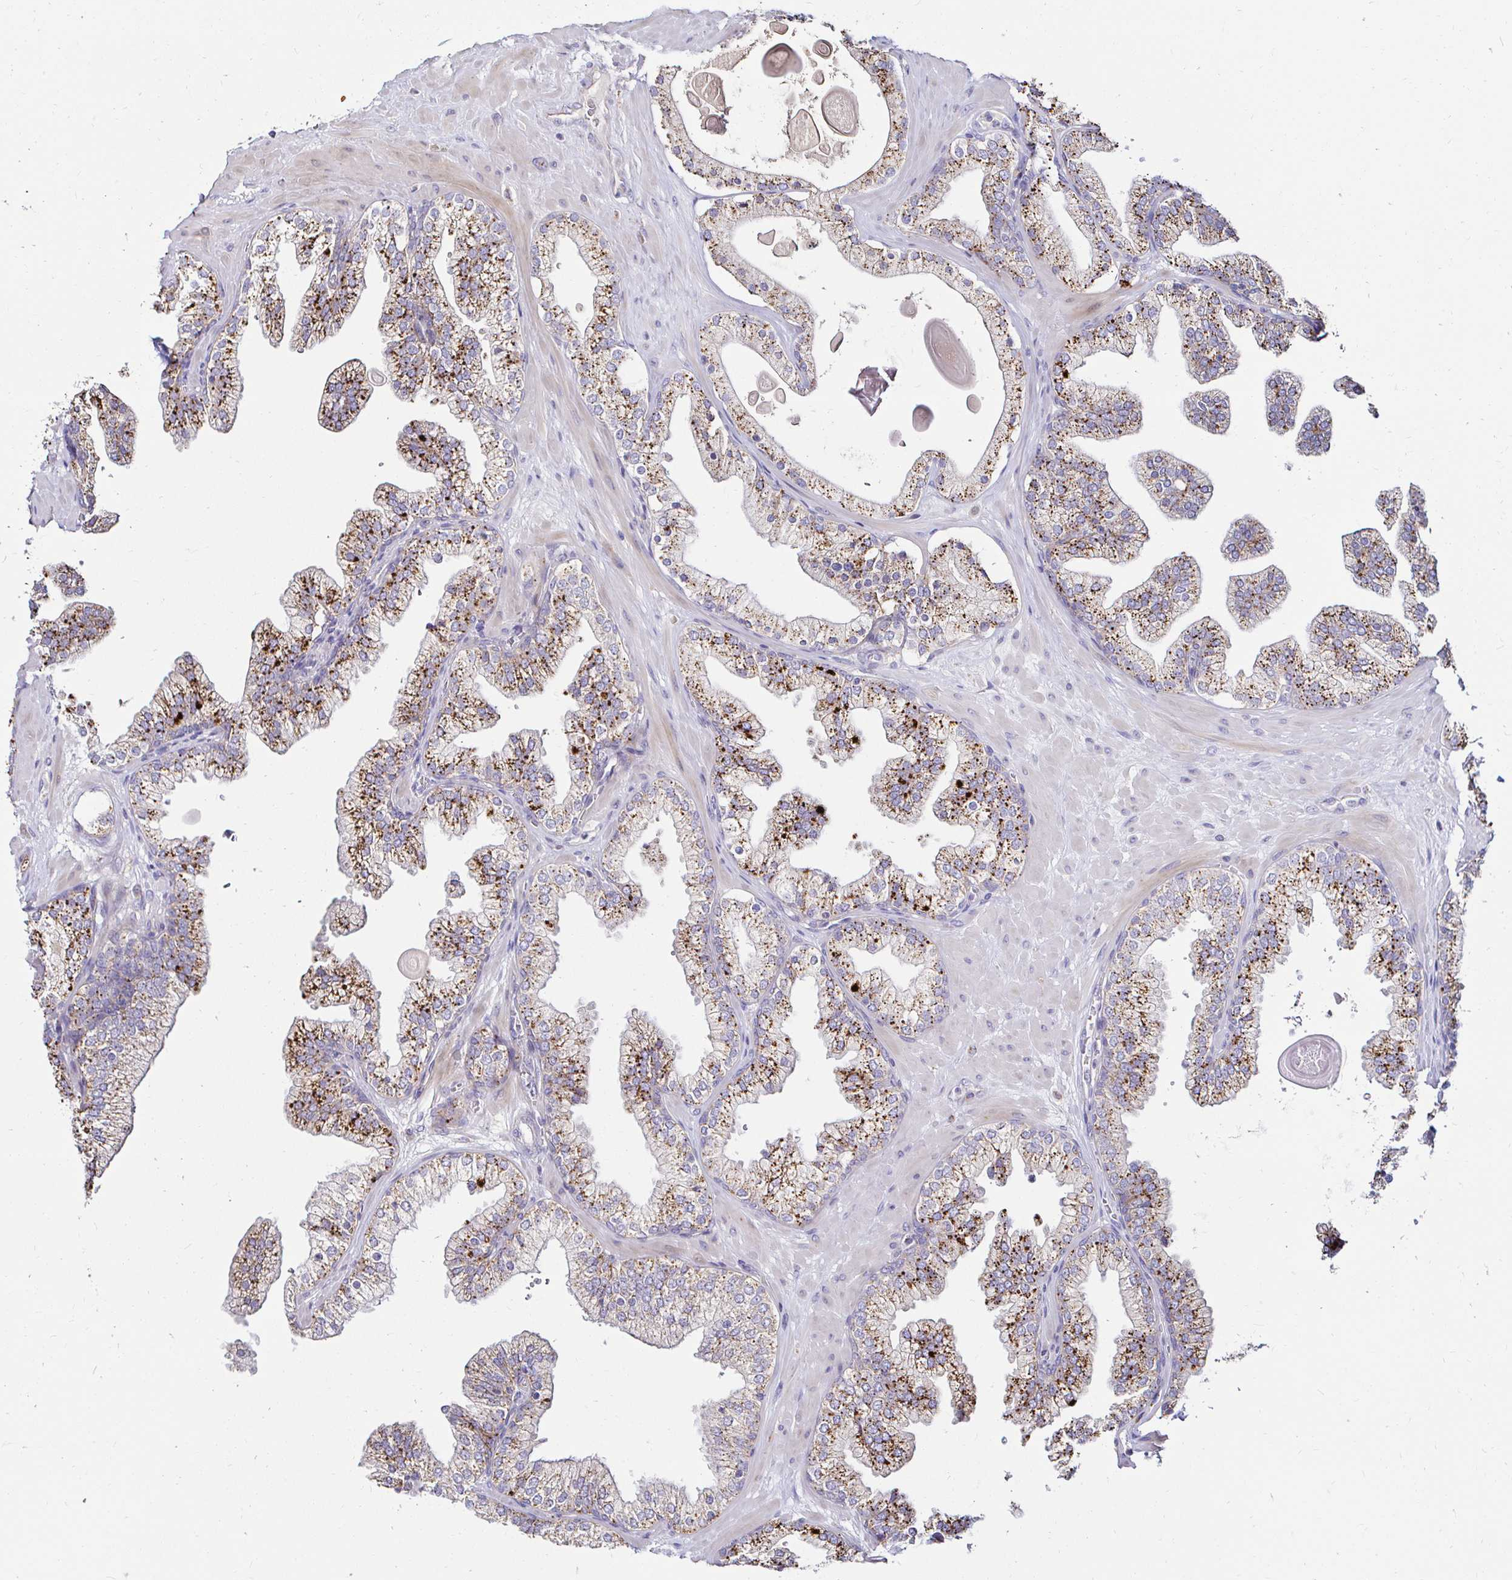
{"staining": {"intensity": "strong", "quantity": ">75%", "location": "cytoplasmic/membranous"}, "tissue": "prostate", "cell_type": "Glandular cells", "image_type": "normal", "snomed": [{"axis": "morphology", "description": "Normal tissue, NOS"}, {"axis": "topography", "description": "Prostate"}, {"axis": "topography", "description": "Peripheral nerve tissue"}], "caption": "Immunohistochemistry photomicrograph of benign human prostate stained for a protein (brown), which displays high levels of strong cytoplasmic/membranous expression in approximately >75% of glandular cells.", "gene": "GALNS", "patient": {"sex": "male", "age": 61}}